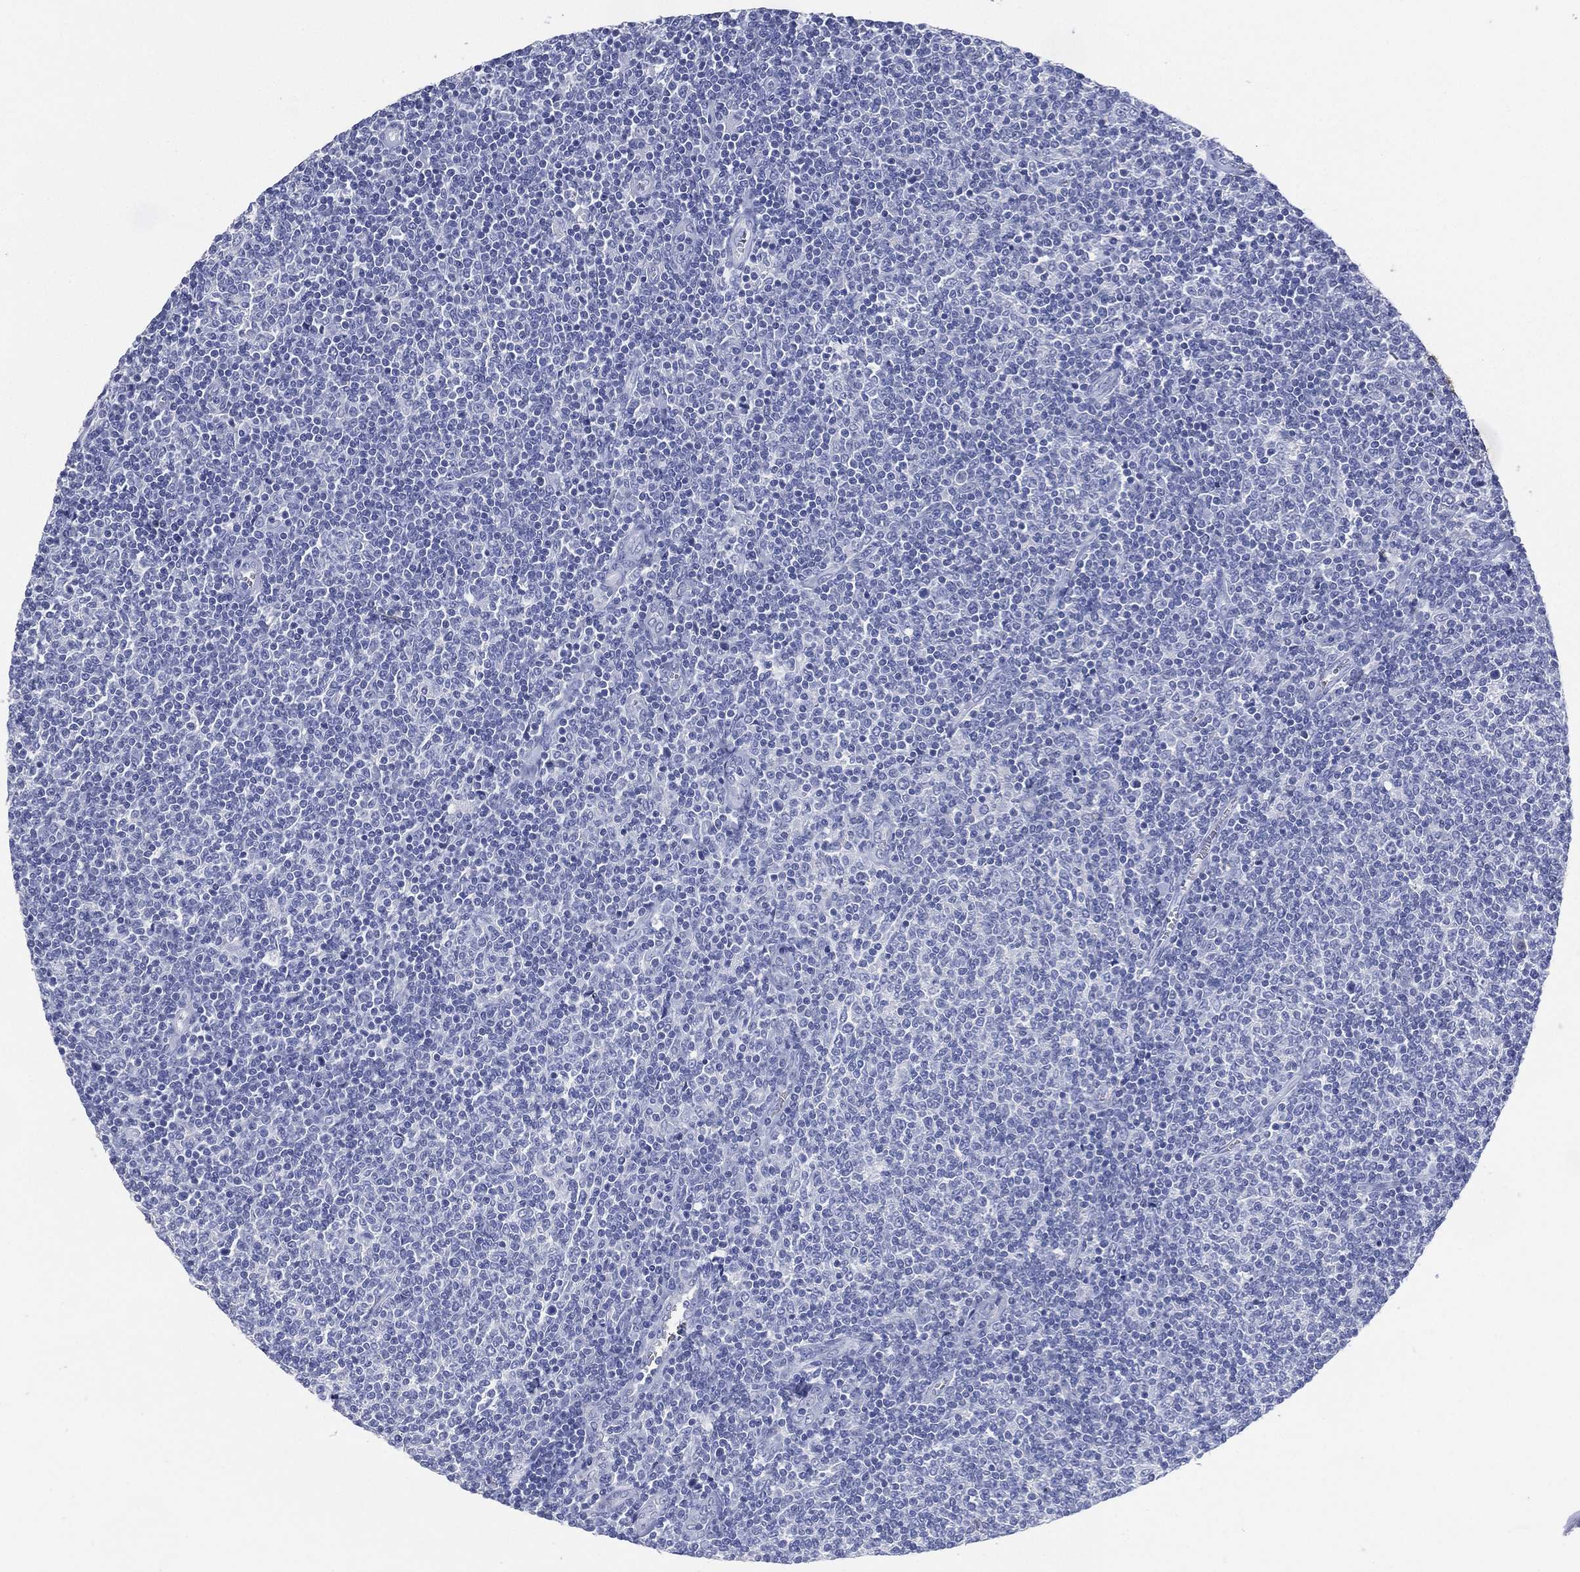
{"staining": {"intensity": "negative", "quantity": "none", "location": "none"}, "tissue": "lymphoma", "cell_type": "Tumor cells", "image_type": "cancer", "snomed": [{"axis": "morphology", "description": "Malignant lymphoma, non-Hodgkin's type, Low grade"}, {"axis": "topography", "description": "Lymph node"}], "caption": "IHC histopathology image of malignant lymphoma, non-Hodgkin's type (low-grade) stained for a protein (brown), which reveals no expression in tumor cells. (Brightfield microscopy of DAB (3,3'-diaminobenzidine) immunohistochemistry at high magnification).", "gene": "FMO1", "patient": {"sex": "male", "age": 52}}